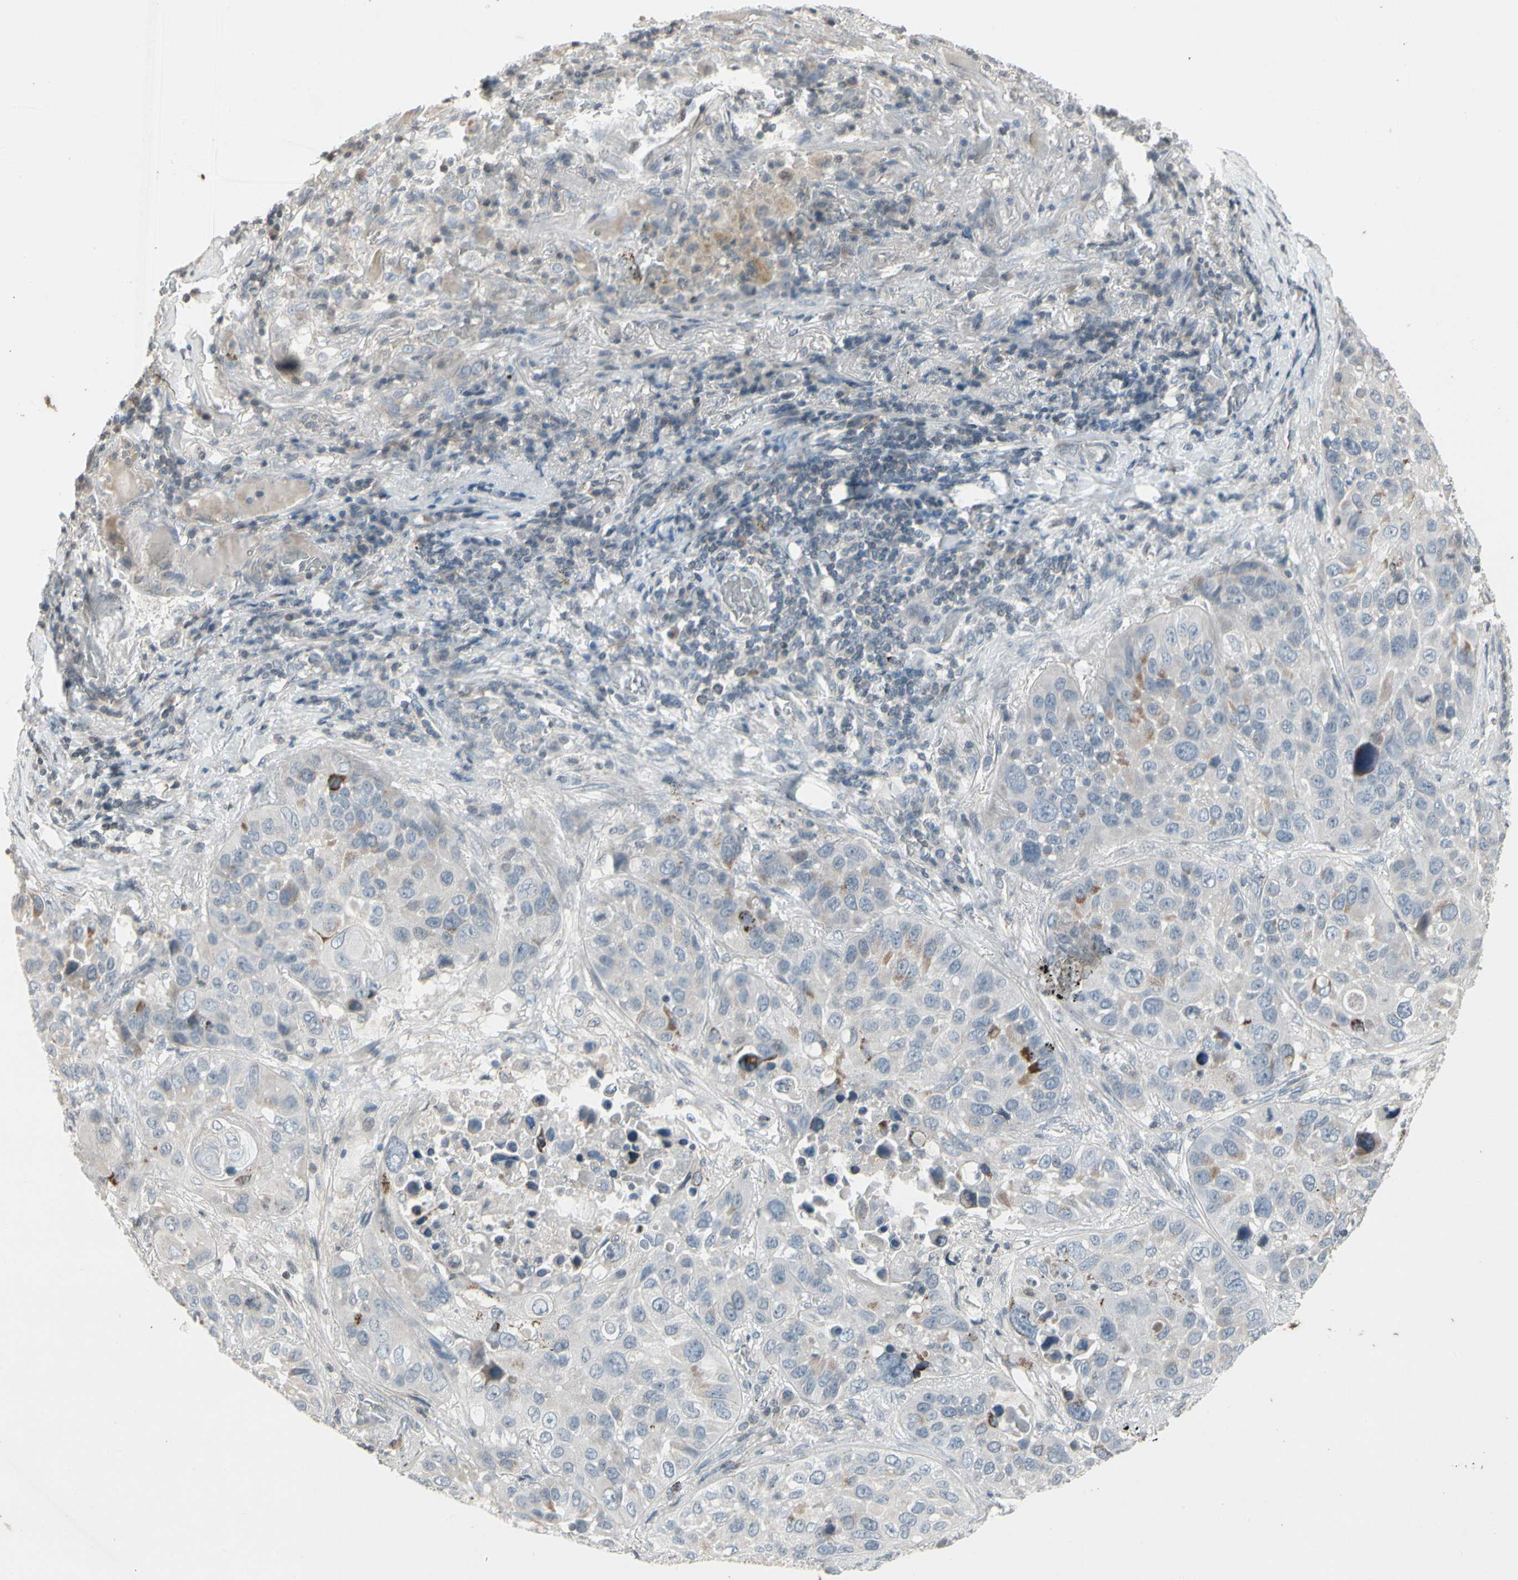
{"staining": {"intensity": "weak", "quantity": "<25%", "location": "cytoplasmic/membranous"}, "tissue": "lung cancer", "cell_type": "Tumor cells", "image_type": "cancer", "snomed": [{"axis": "morphology", "description": "Squamous cell carcinoma, NOS"}, {"axis": "topography", "description": "Lung"}], "caption": "Immunohistochemistry (IHC) micrograph of lung squamous cell carcinoma stained for a protein (brown), which demonstrates no staining in tumor cells.", "gene": "ARG2", "patient": {"sex": "male", "age": 57}}